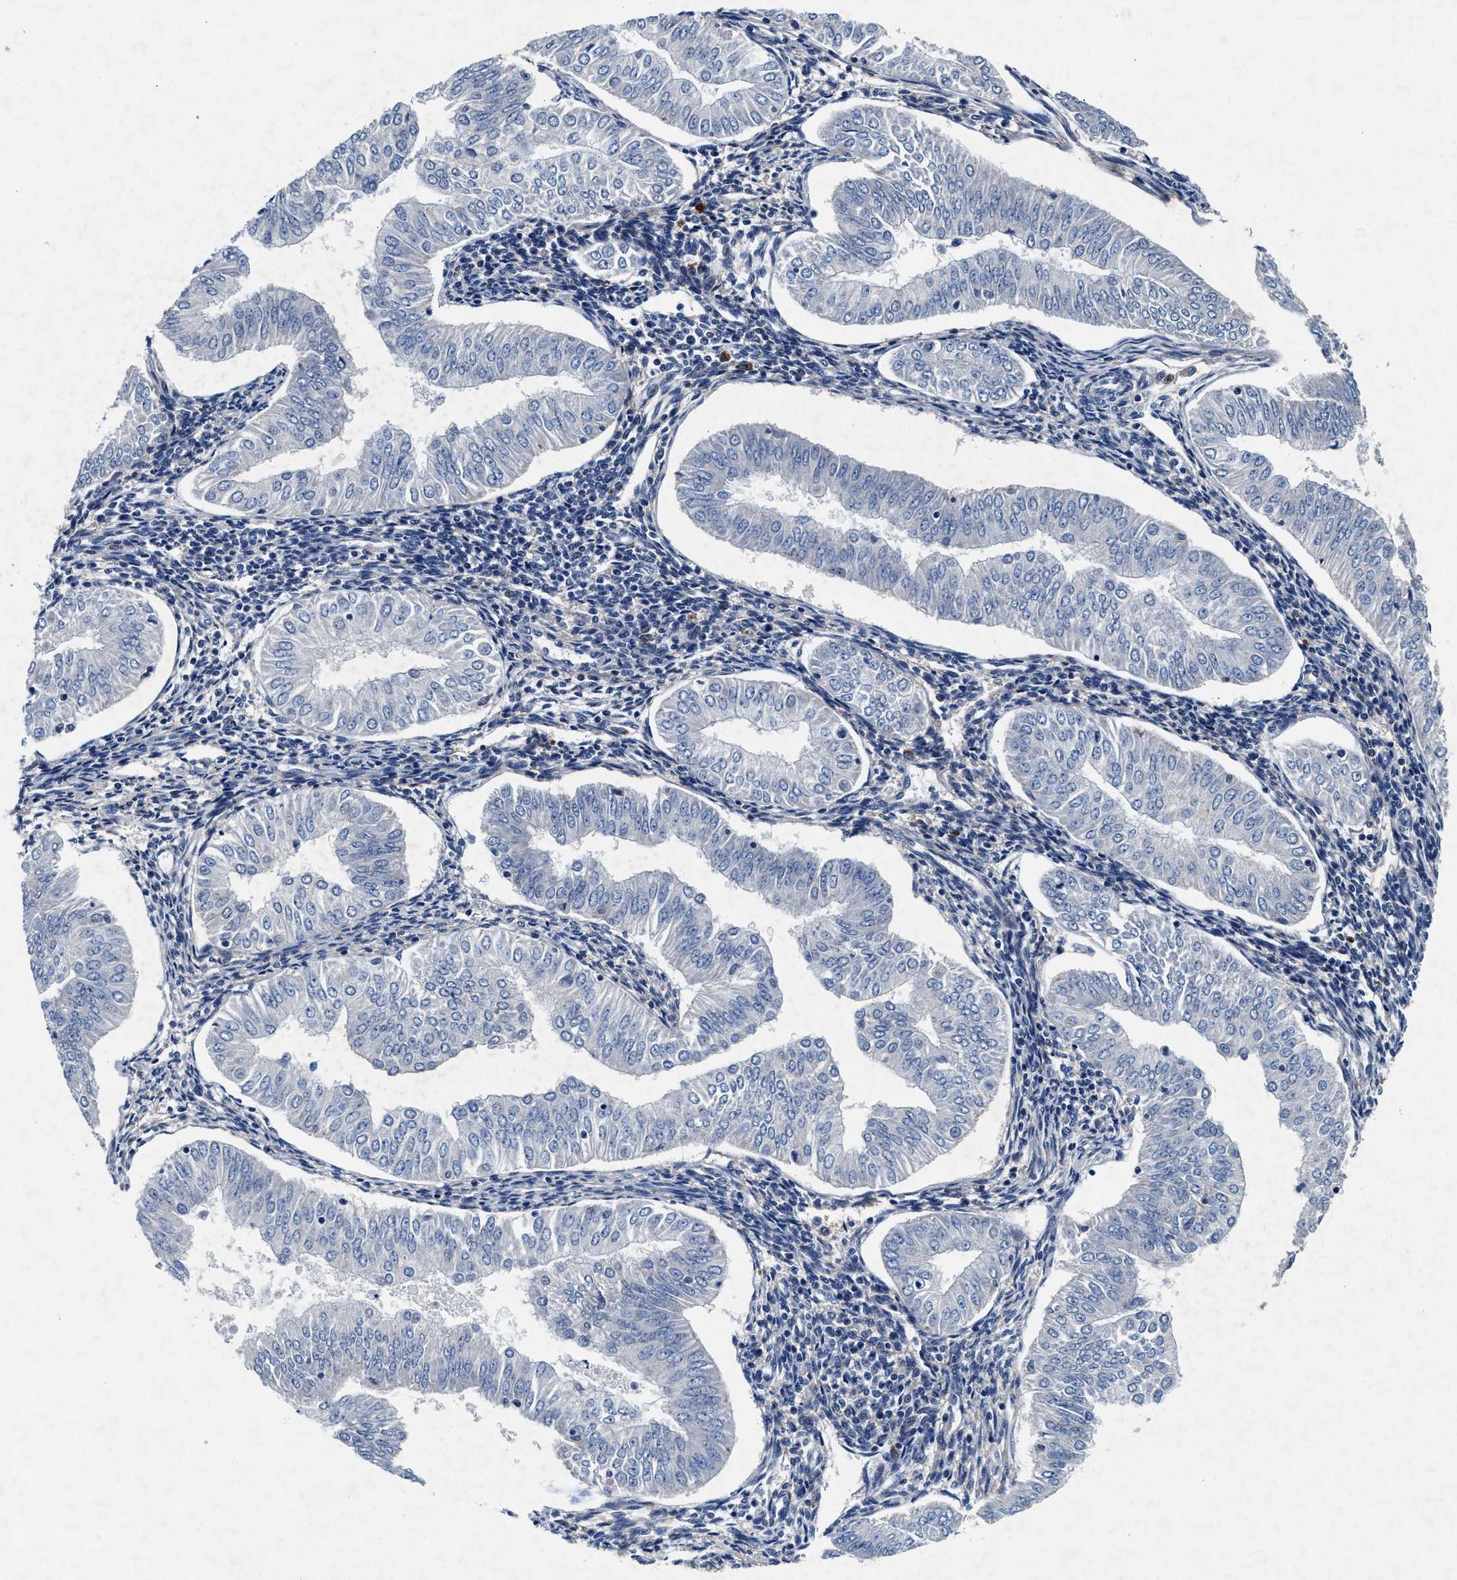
{"staining": {"intensity": "negative", "quantity": "none", "location": "none"}, "tissue": "endometrial cancer", "cell_type": "Tumor cells", "image_type": "cancer", "snomed": [{"axis": "morphology", "description": "Normal tissue, NOS"}, {"axis": "morphology", "description": "Adenocarcinoma, NOS"}, {"axis": "topography", "description": "Endometrium"}], "caption": "Tumor cells show no significant protein expression in adenocarcinoma (endometrial).", "gene": "SLC8A1", "patient": {"sex": "female", "age": 53}}